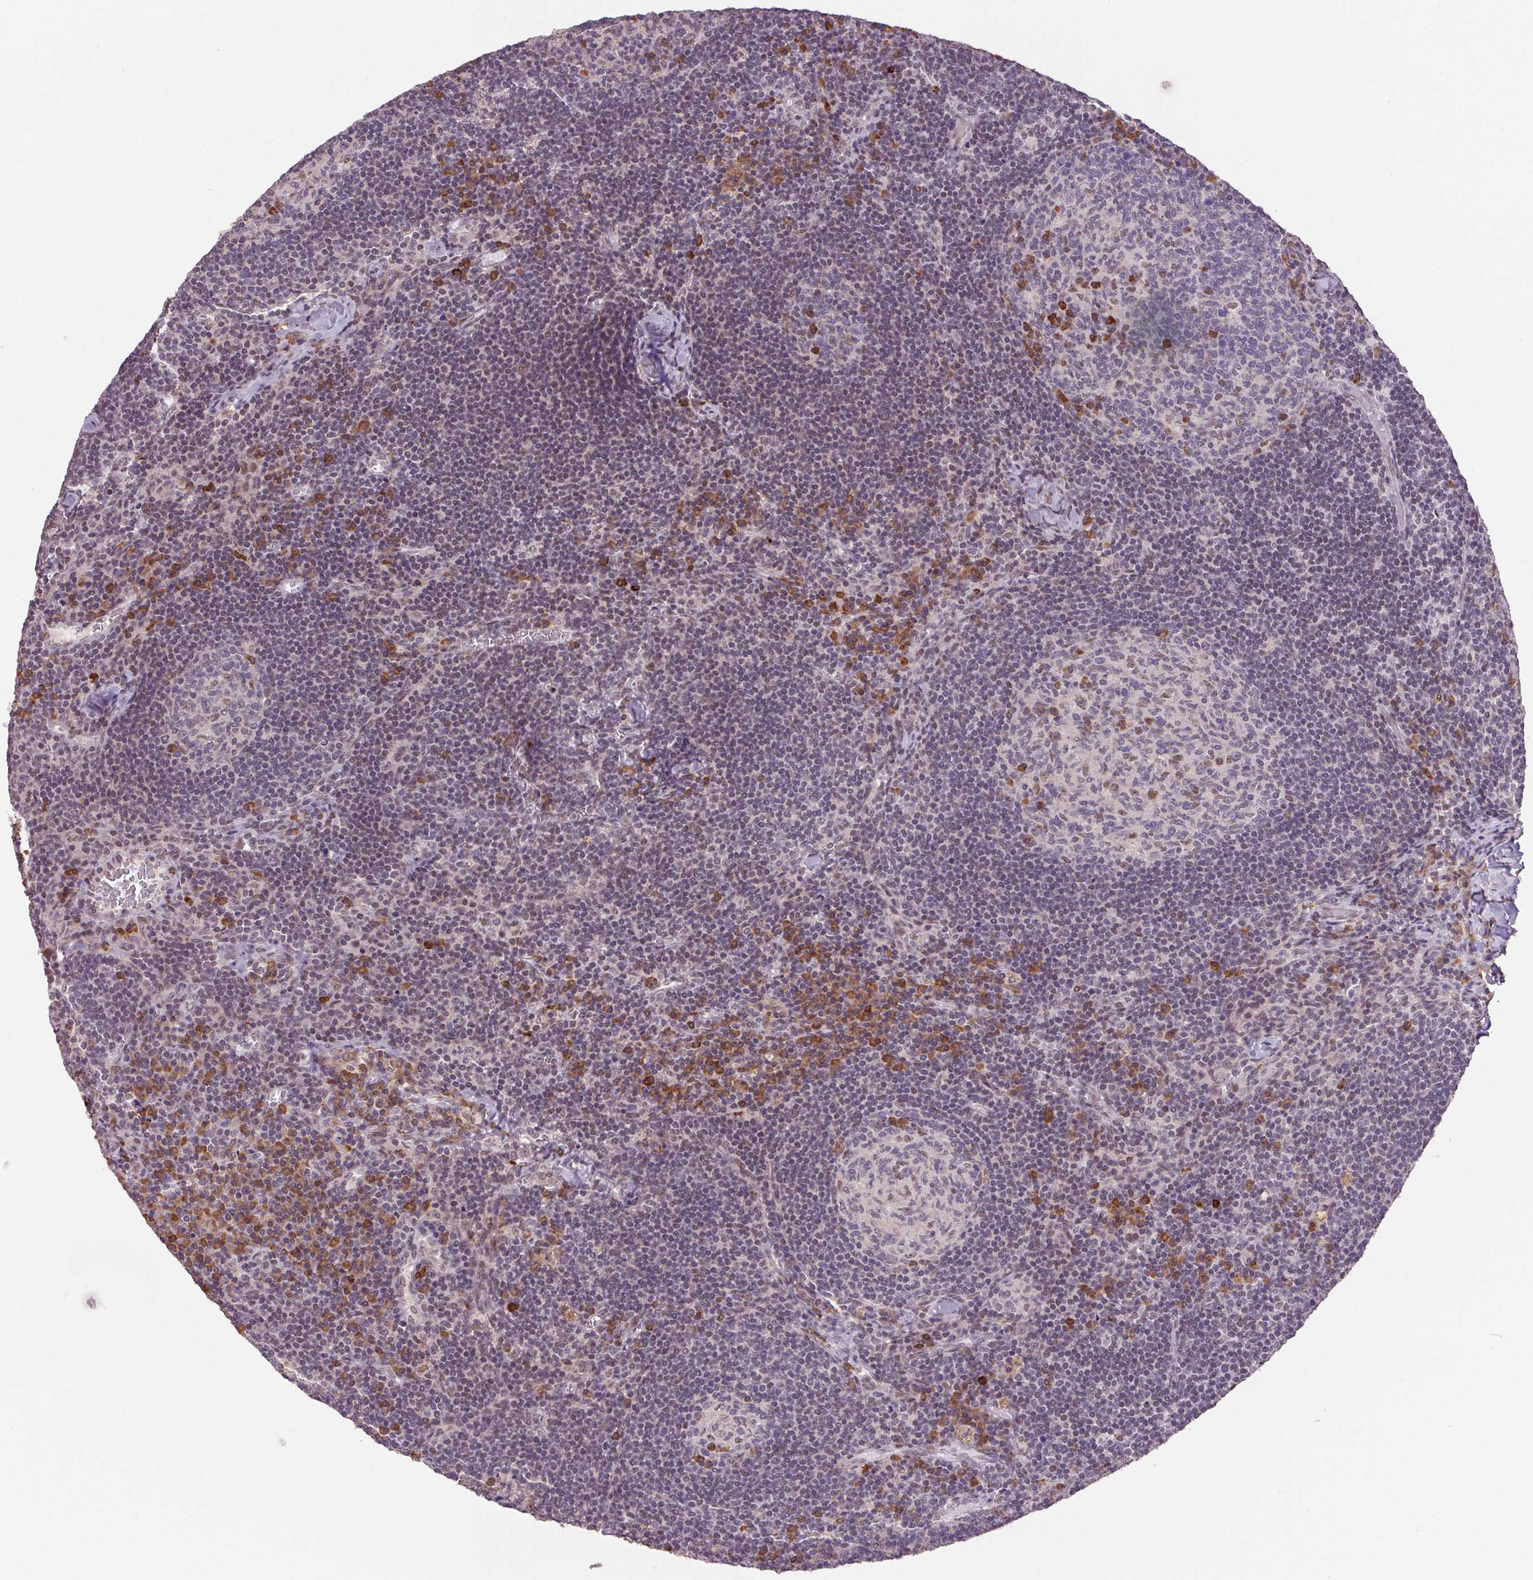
{"staining": {"intensity": "moderate", "quantity": "<25%", "location": "cytoplasmic/membranous,nuclear"}, "tissue": "lymph node", "cell_type": "Germinal center cells", "image_type": "normal", "snomed": [{"axis": "morphology", "description": "Normal tissue, NOS"}, {"axis": "topography", "description": "Lymph node"}], "caption": "Lymph node stained with DAB (3,3'-diaminobenzidine) IHC displays low levels of moderate cytoplasmic/membranous,nuclear positivity in about <25% of germinal center cells. The staining was performed using DAB, with brown indicating positive protein expression. Nuclei are stained blue with hematoxylin.", "gene": "ZBTB4", "patient": {"sex": "male", "age": 67}}